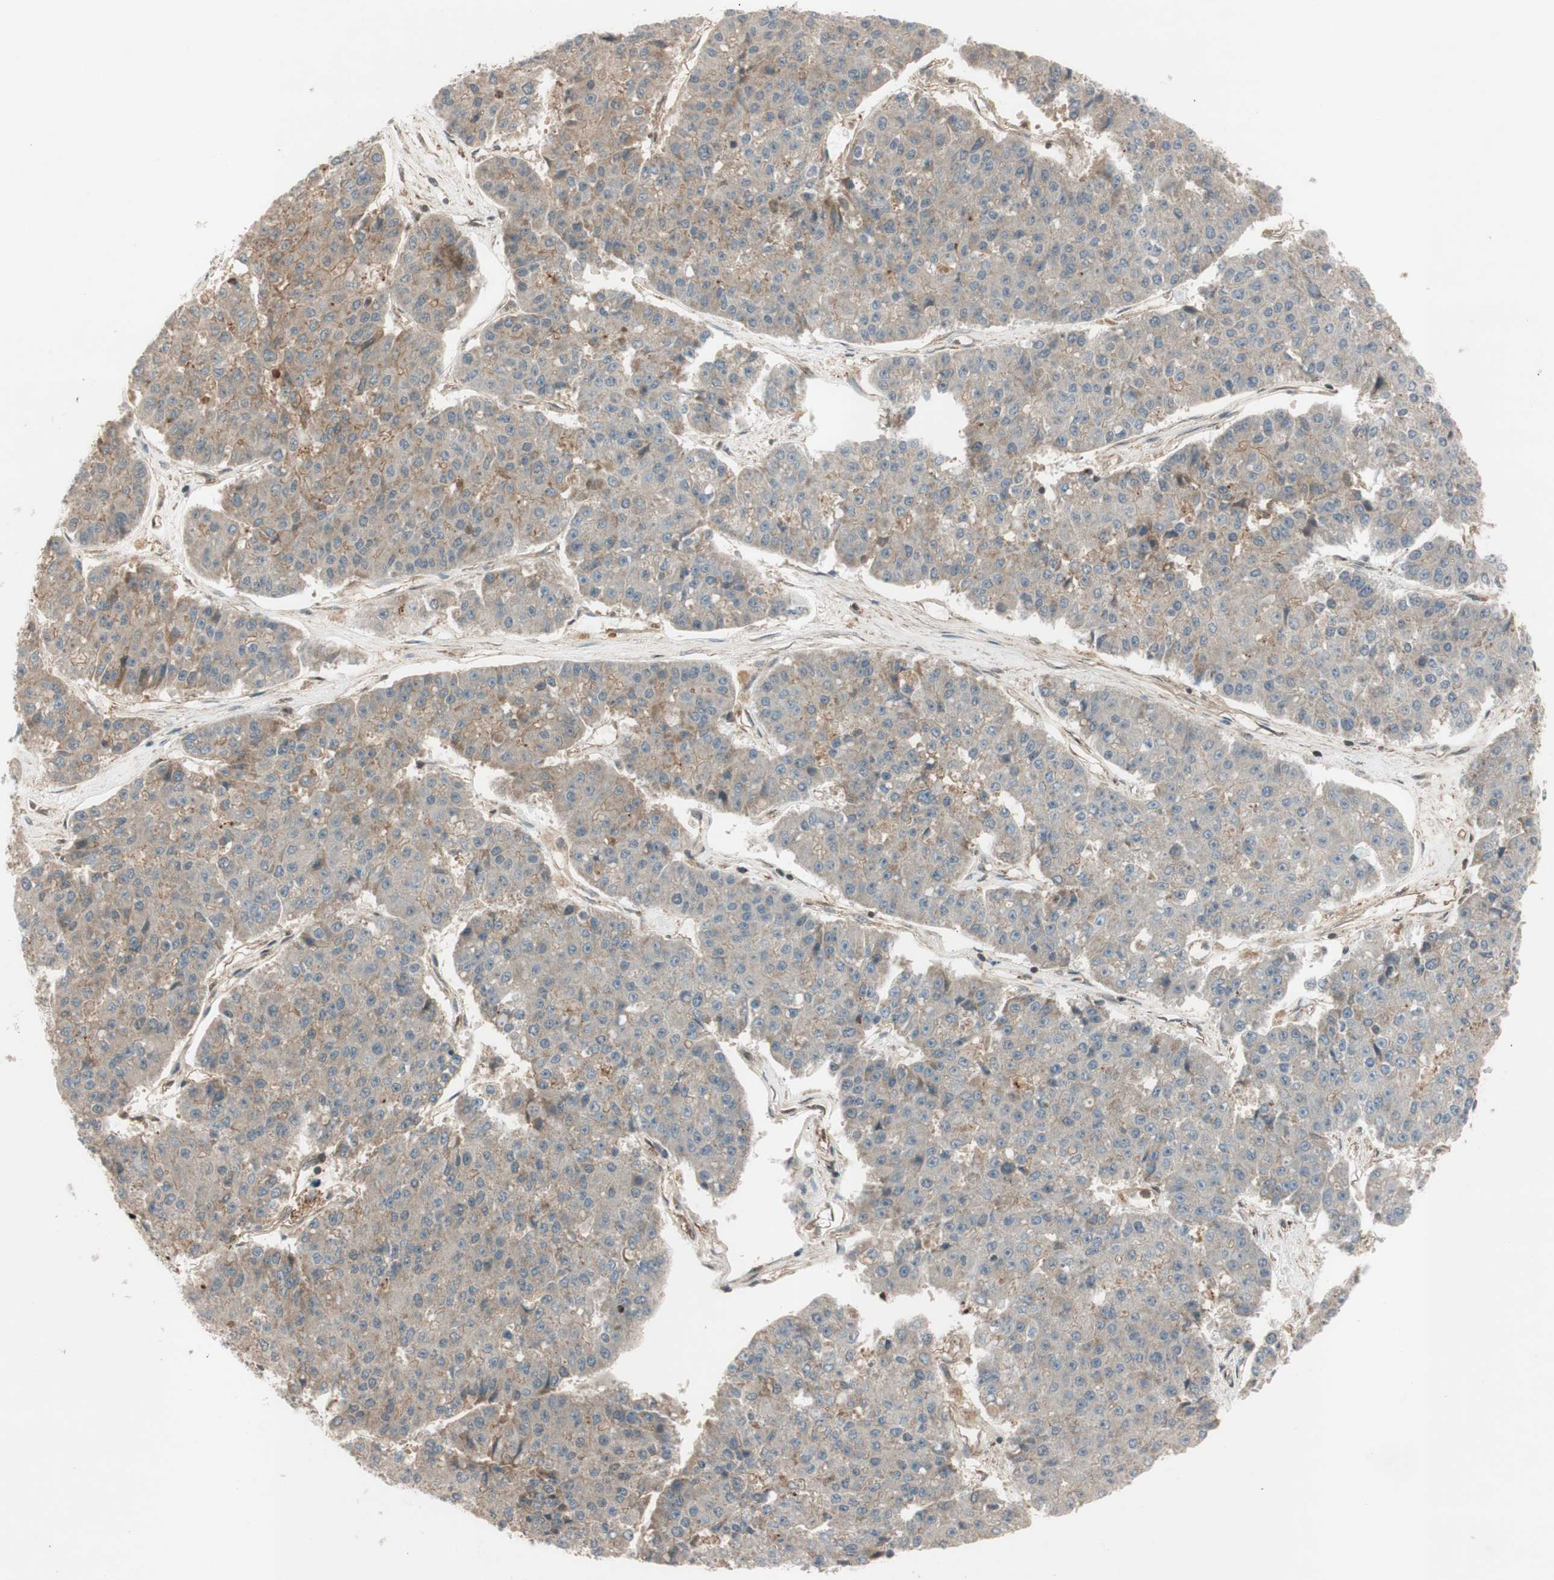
{"staining": {"intensity": "weak", "quantity": ">75%", "location": "cytoplasmic/membranous"}, "tissue": "pancreatic cancer", "cell_type": "Tumor cells", "image_type": "cancer", "snomed": [{"axis": "morphology", "description": "Adenocarcinoma, NOS"}, {"axis": "topography", "description": "Pancreas"}], "caption": "Tumor cells demonstrate low levels of weak cytoplasmic/membranous positivity in about >75% of cells in human pancreatic cancer.", "gene": "EPHA8", "patient": {"sex": "male", "age": 50}}